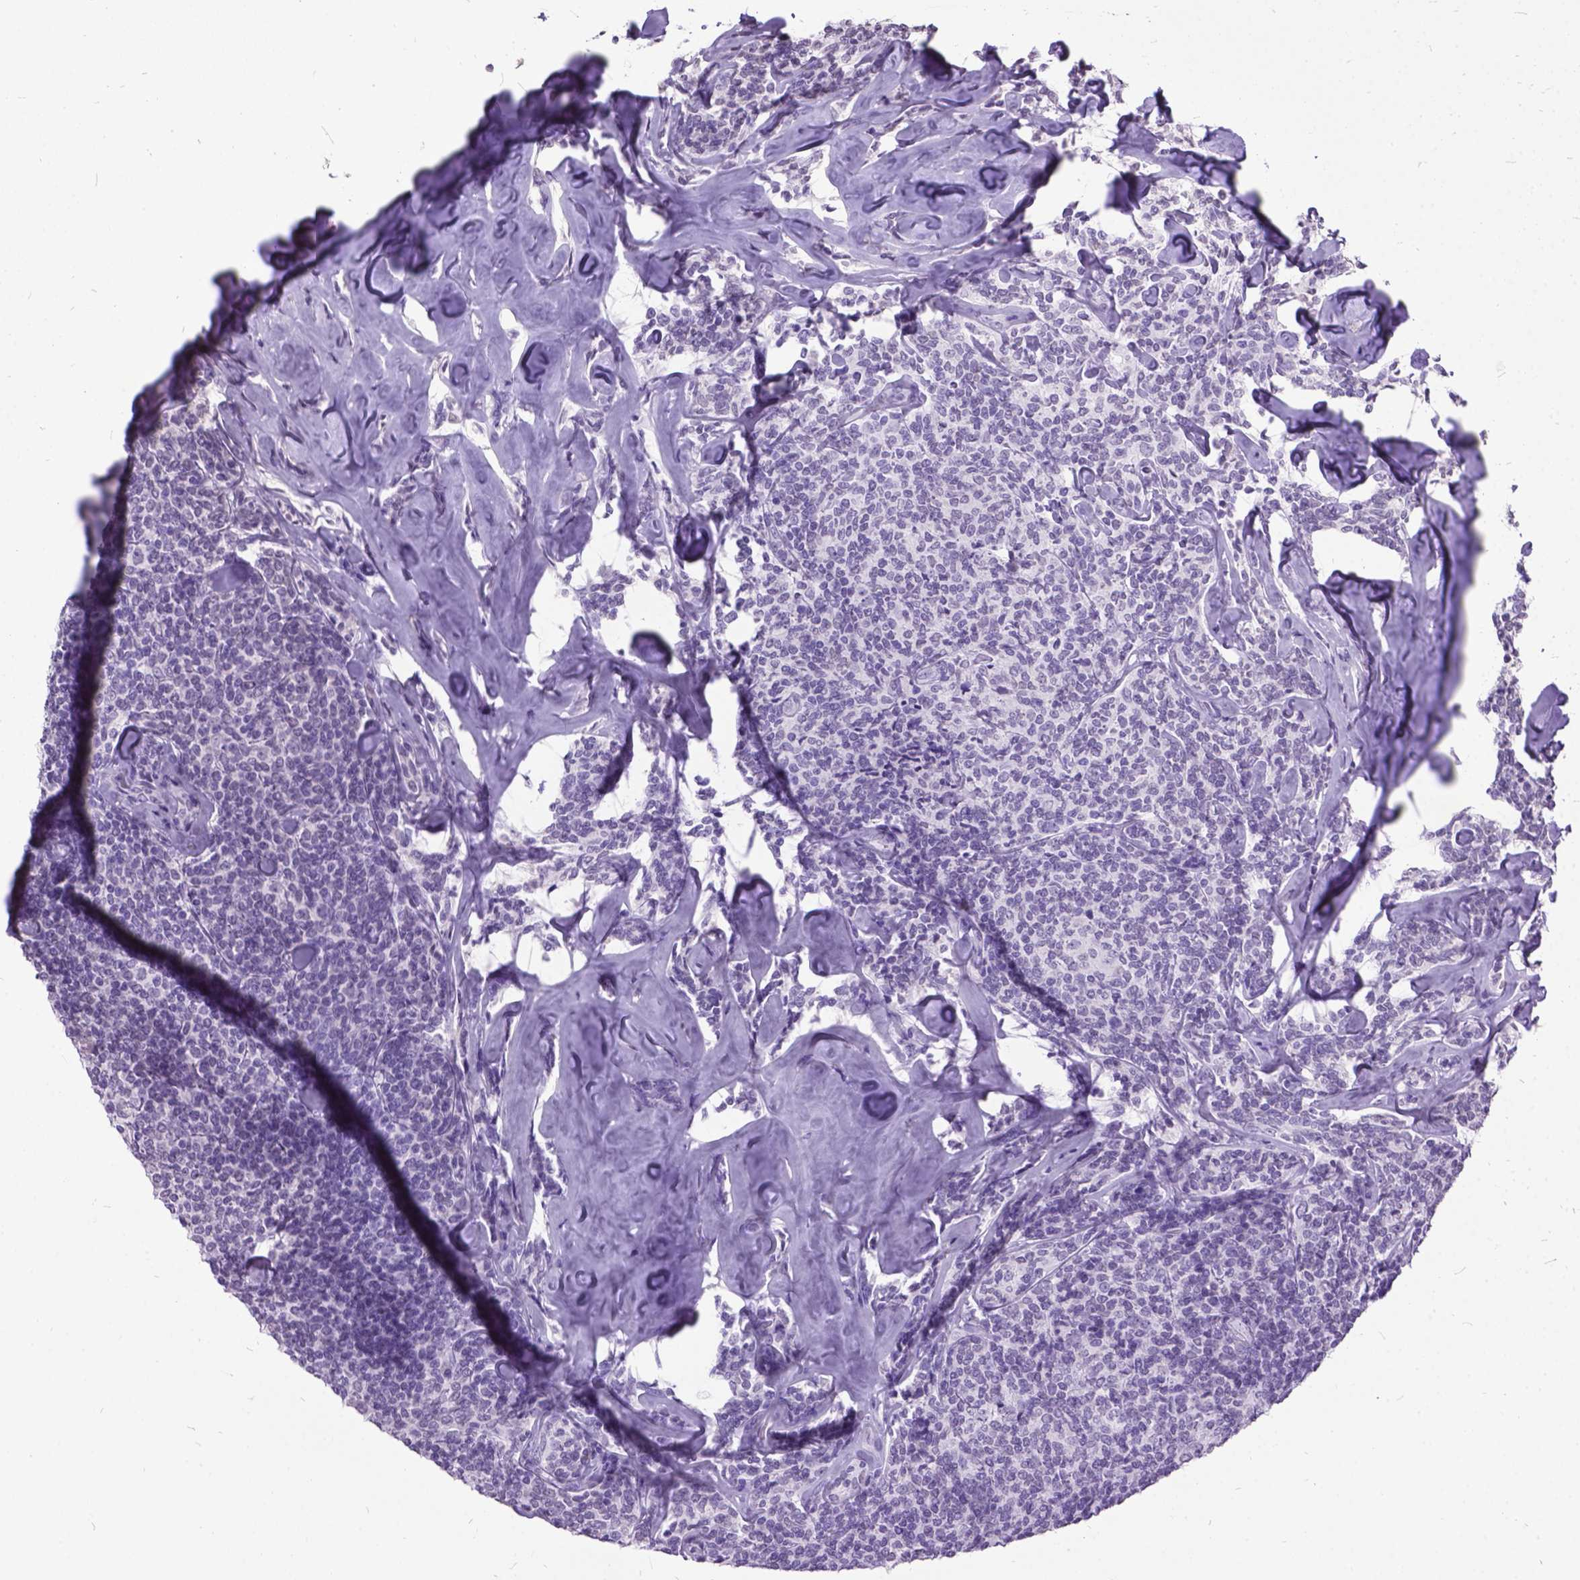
{"staining": {"intensity": "negative", "quantity": "none", "location": "none"}, "tissue": "lymphoma", "cell_type": "Tumor cells", "image_type": "cancer", "snomed": [{"axis": "morphology", "description": "Malignant lymphoma, non-Hodgkin's type, Low grade"}, {"axis": "topography", "description": "Lymph node"}], "caption": "The immunohistochemistry histopathology image has no significant staining in tumor cells of malignant lymphoma, non-Hodgkin's type (low-grade) tissue.", "gene": "MARCHF10", "patient": {"sex": "female", "age": 56}}